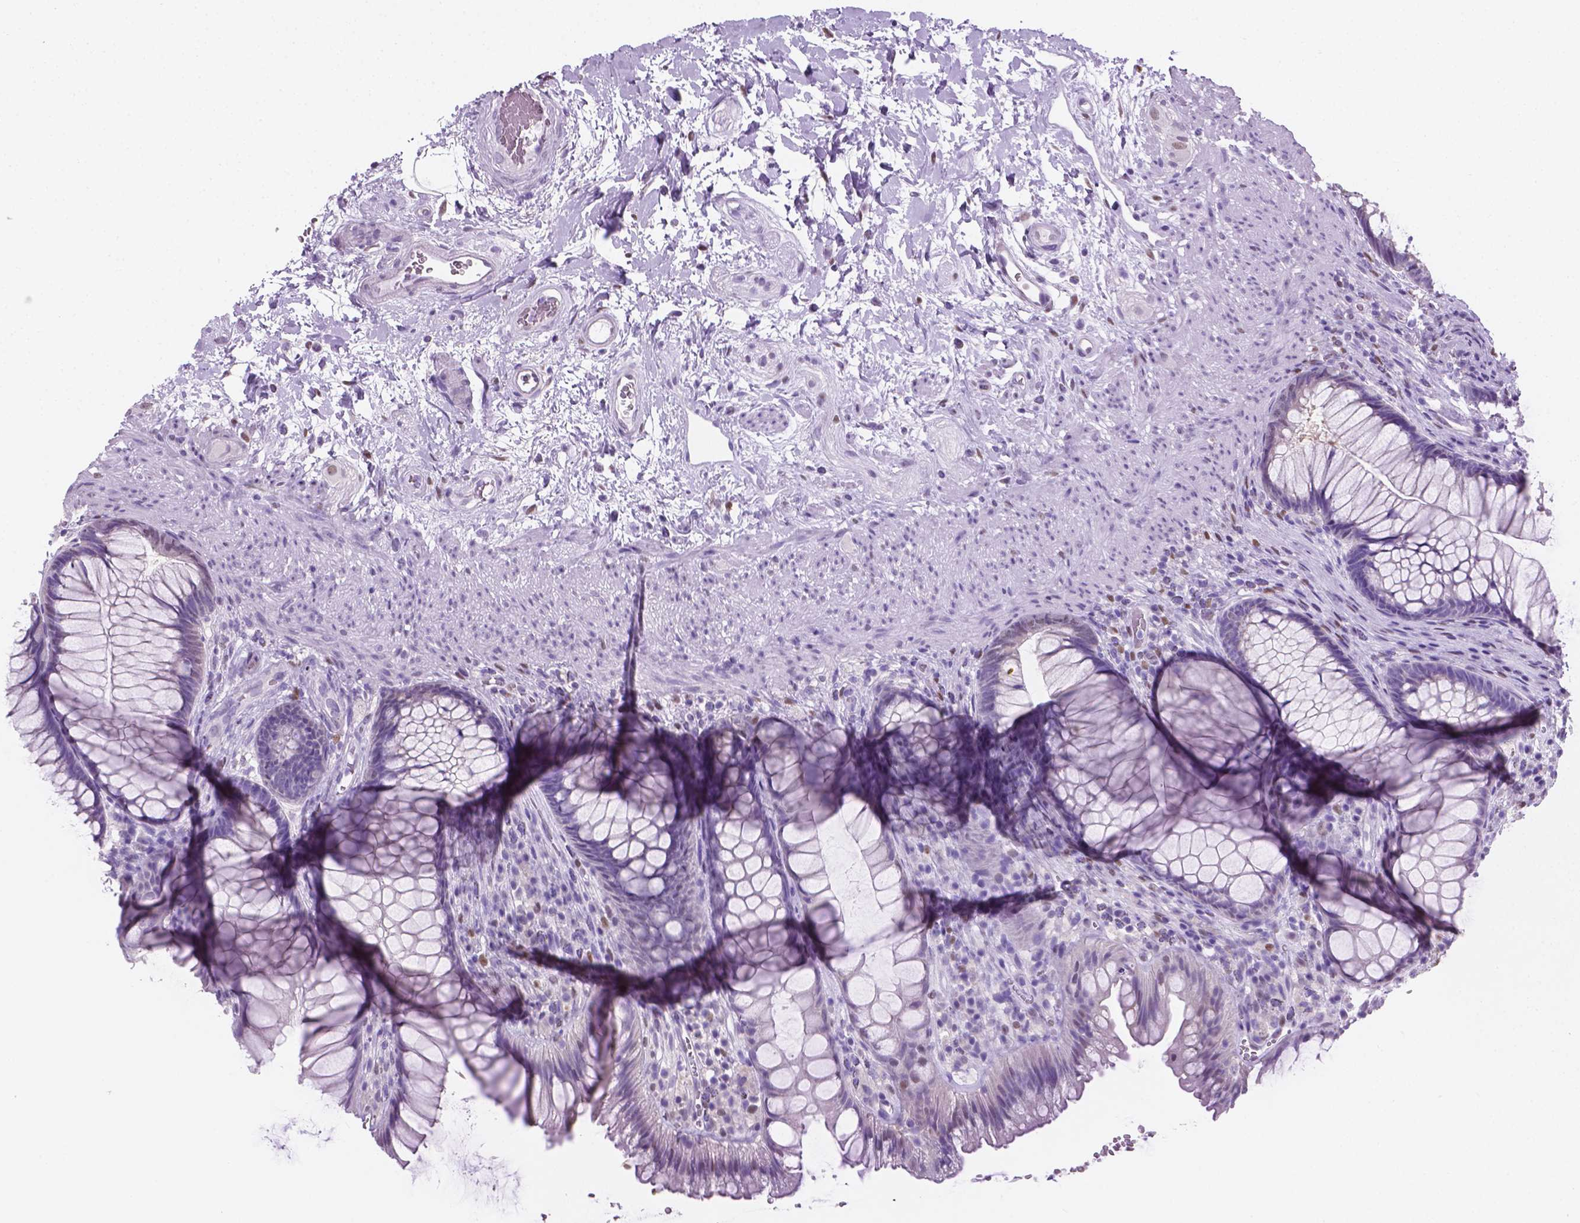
{"staining": {"intensity": "negative", "quantity": "none", "location": "none"}, "tissue": "rectum", "cell_type": "Glandular cells", "image_type": "normal", "snomed": [{"axis": "morphology", "description": "Normal tissue, NOS"}, {"axis": "topography", "description": "Smooth muscle"}, {"axis": "topography", "description": "Rectum"}], "caption": "This image is of benign rectum stained with immunohistochemistry (IHC) to label a protein in brown with the nuclei are counter-stained blue. There is no positivity in glandular cells. Brightfield microscopy of immunohistochemistry stained with DAB (brown) and hematoxylin (blue), captured at high magnification.", "gene": "TMEM210", "patient": {"sex": "male", "age": 53}}